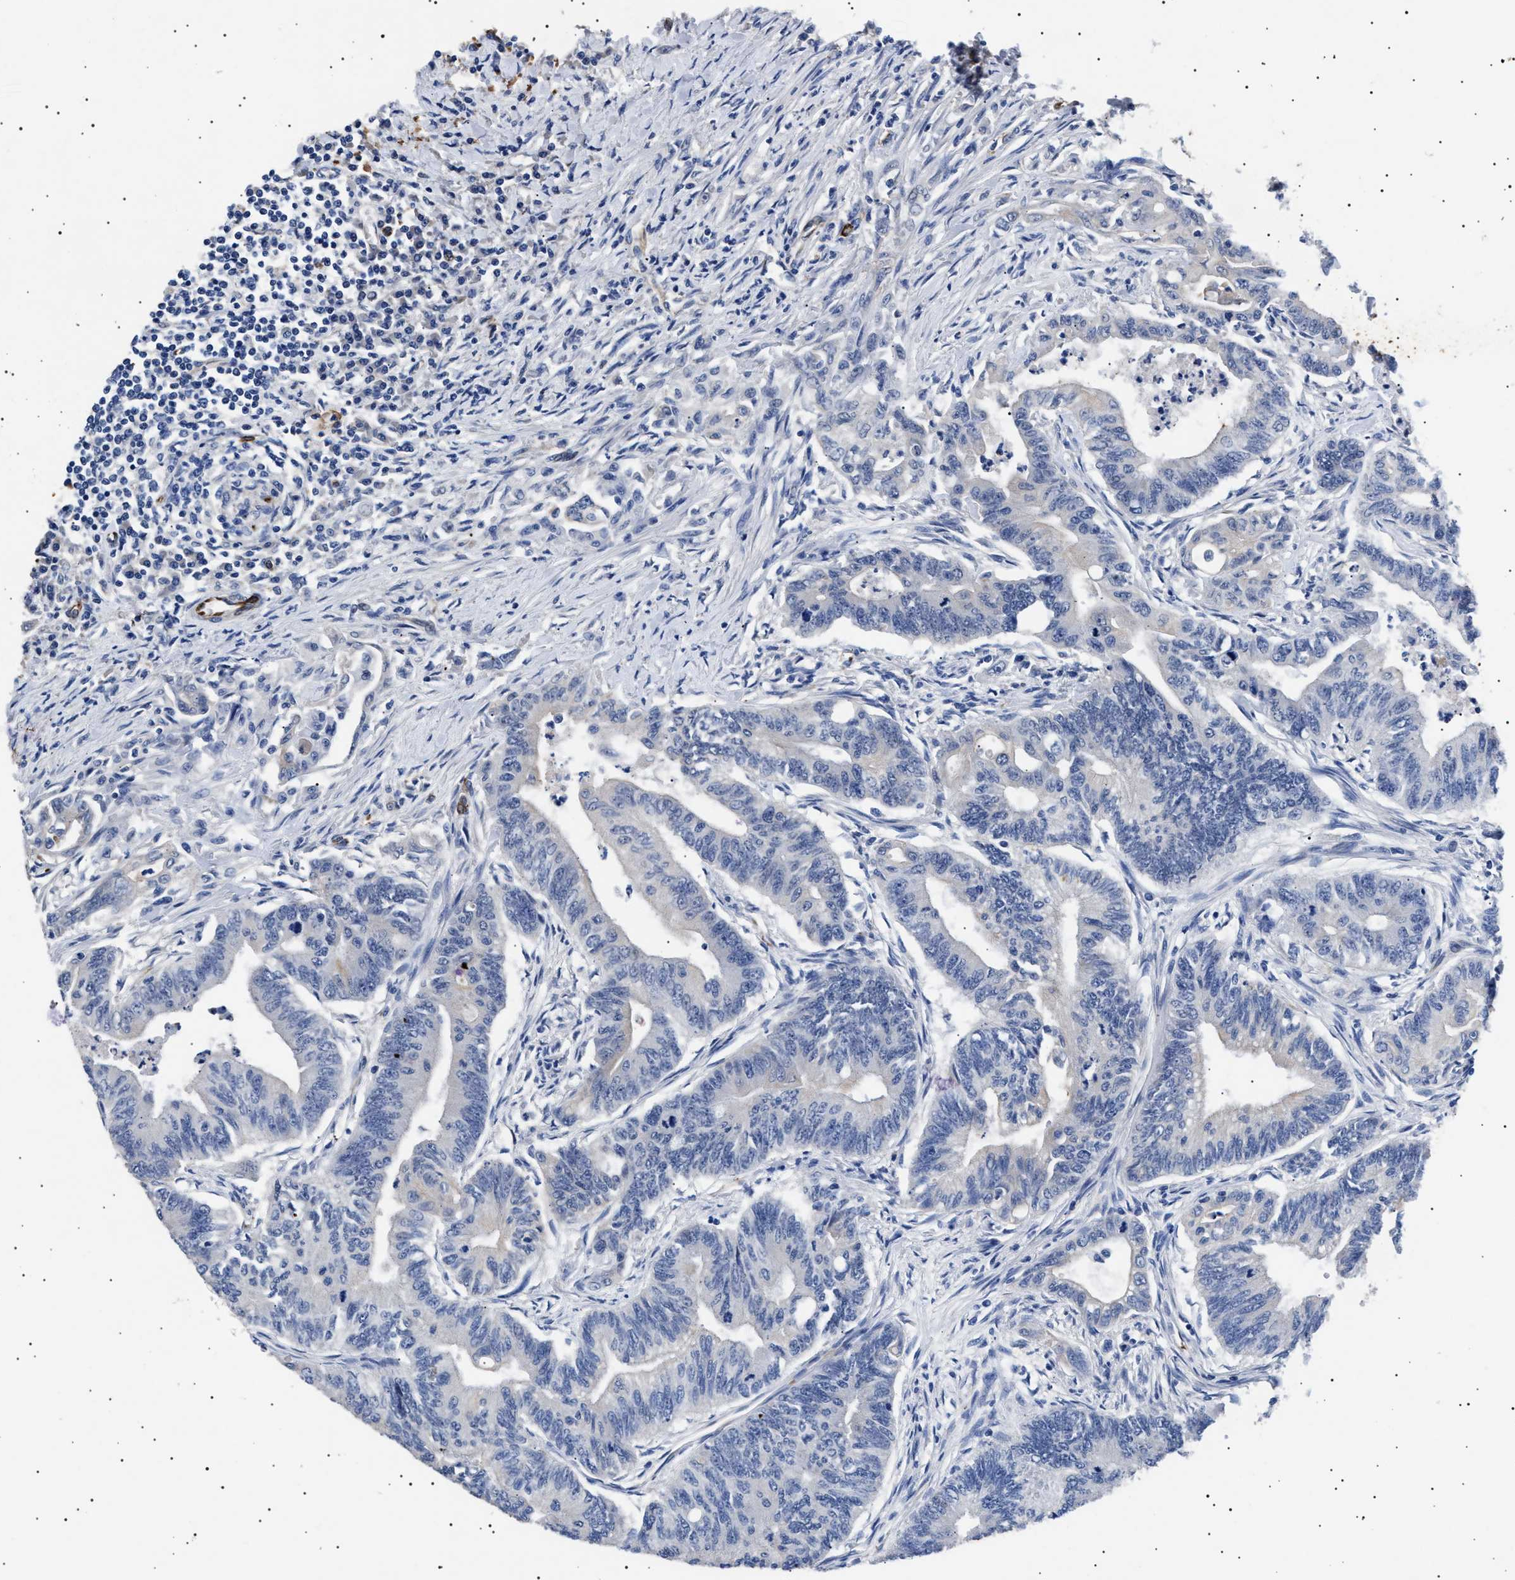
{"staining": {"intensity": "negative", "quantity": "none", "location": "none"}, "tissue": "colorectal cancer", "cell_type": "Tumor cells", "image_type": "cancer", "snomed": [{"axis": "morphology", "description": "Adenoma, NOS"}, {"axis": "morphology", "description": "Adenocarcinoma, NOS"}, {"axis": "topography", "description": "Colon"}], "caption": "Tumor cells show no significant protein expression in adenoma (colorectal). (DAB (3,3'-diaminobenzidine) immunohistochemistry visualized using brightfield microscopy, high magnification).", "gene": "OLFML2A", "patient": {"sex": "male", "age": 79}}